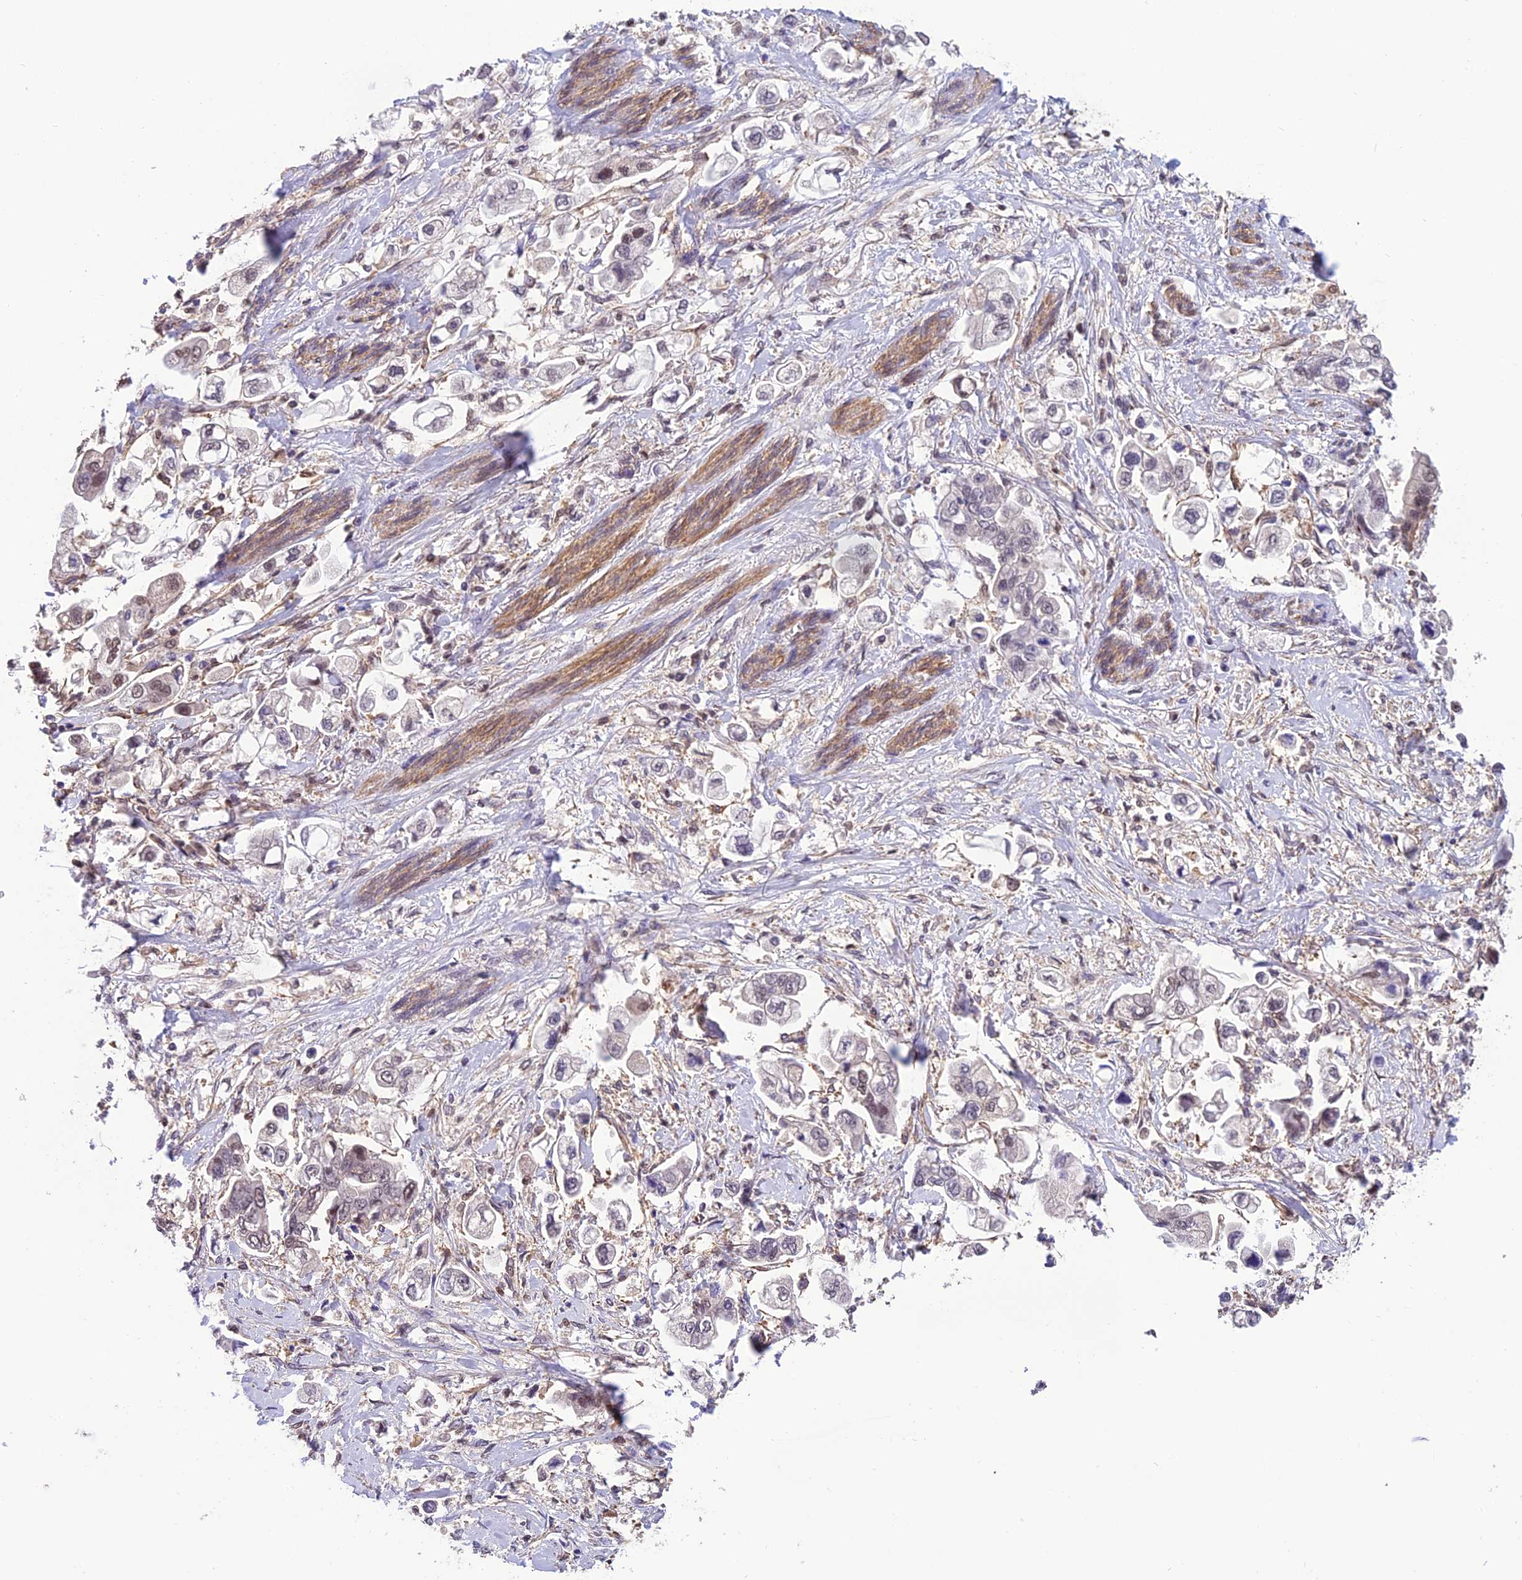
{"staining": {"intensity": "moderate", "quantity": "<25%", "location": "nuclear"}, "tissue": "stomach cancer", "cell_type": "Tumor cells", "image_type": "cancer", "snomed": [{"axis": "morphology", "description": "Adenocarcinoma, NOS"}, {"axis": "topography", "description": "Stomach"}], "caption": "Protein expression by IHC displays moderate nuclear staining in approximately <25% of tumor cells in stomach cancer.", "gene": "PSMB3", "patient": {"sex": "male", "age": 62}}